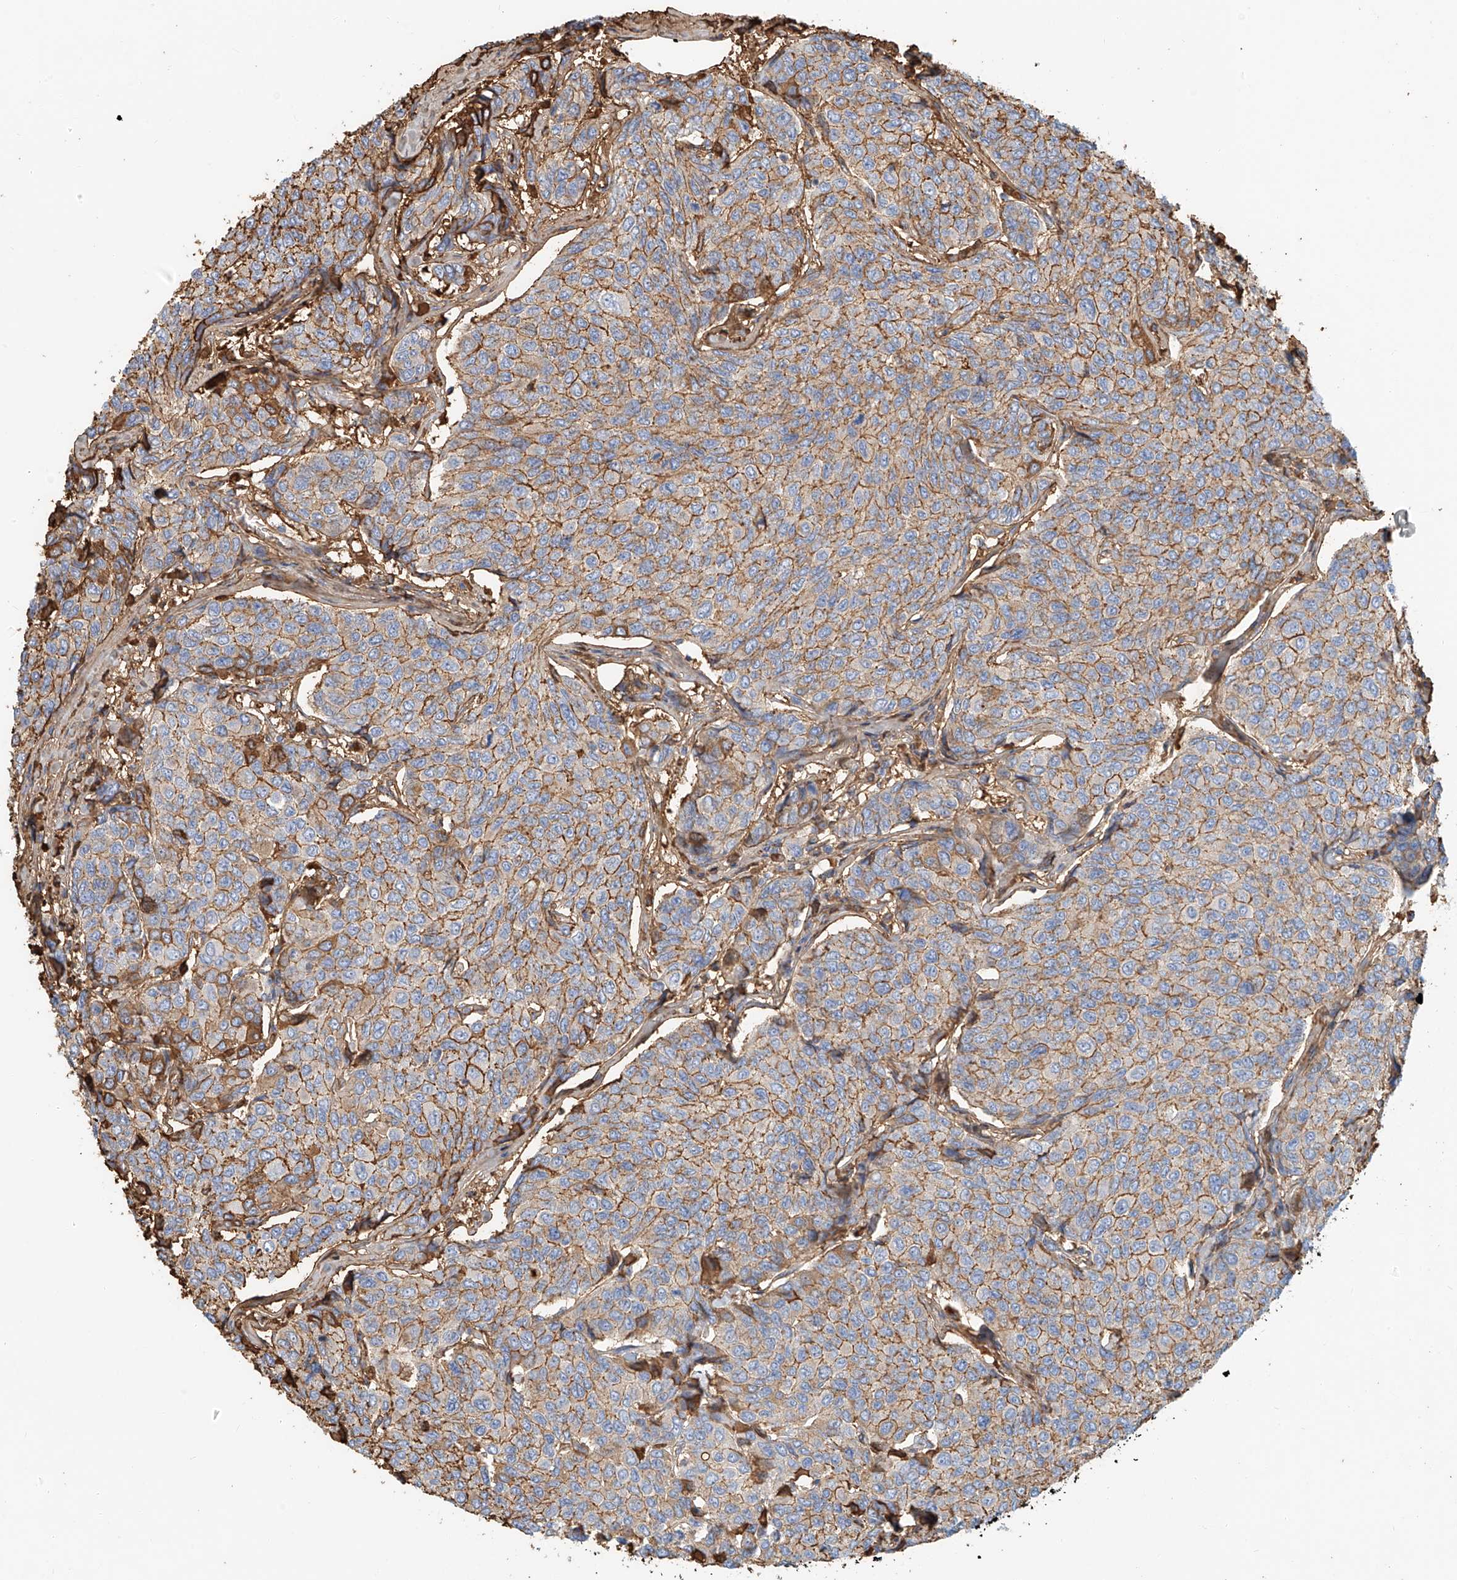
{"staining": {"intensity": "moderate", "quantity": ">75%", "location": "cytoplasmic/membranous"}, "tissue": "breast cancer", "cell_type": "Tumor cells", "image_type": "cancer", "snomed": [{"axis": "morphology", "description": "Duct carcinoma"}, {"axis": "topography", "description": "Breast"}], "caption": "The micrograph reveals immunohistochemical staining of breast cancer. There is moderate cytoplasmic/membranous staining is present in approximately >75% of tumor cells.", "gene": "ZFP30", "patient": {"sex": "female", "age": 55}}